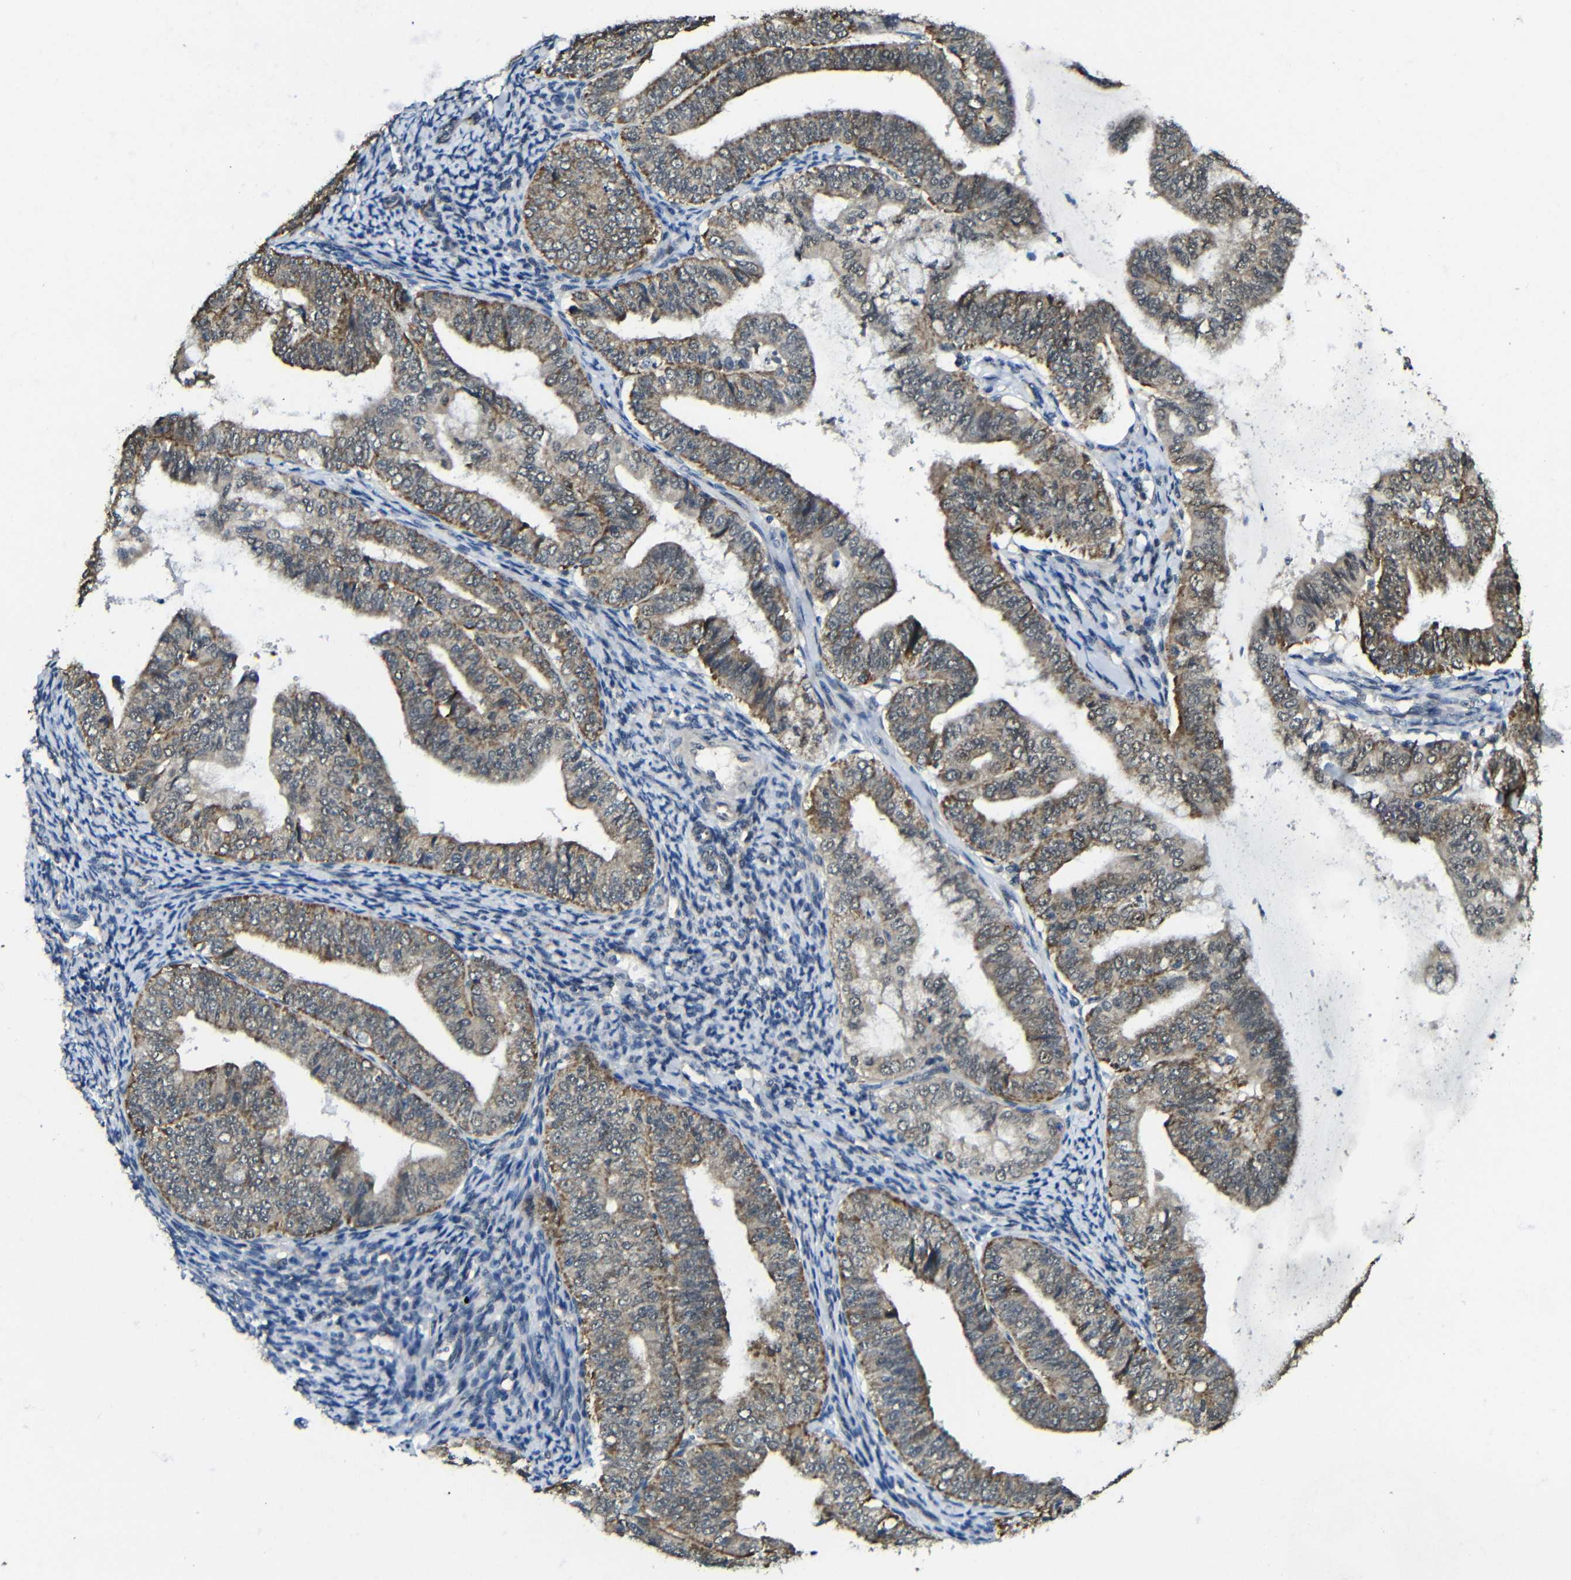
{"staining": {"intensity": "moderate", "quantity": ">75%", "location": "cytoplasmic/membranous"}, "tissue": "endometrial cancer", "cell_type": "Tumor cells", "image_type": "cancer", "snomed": [{"axis": "morphology", "description": "Adenocarcinoma, NOS"}, {"axis": "topography", "description": "Endometrium"}], "caption": "Human endometrial cancer (adenocarcinoma) stained with a protein marker demonstrates moderate staining in tumor cells.", "gene": "FAM172A", "patient": {"sex": "female", "age": 63}}